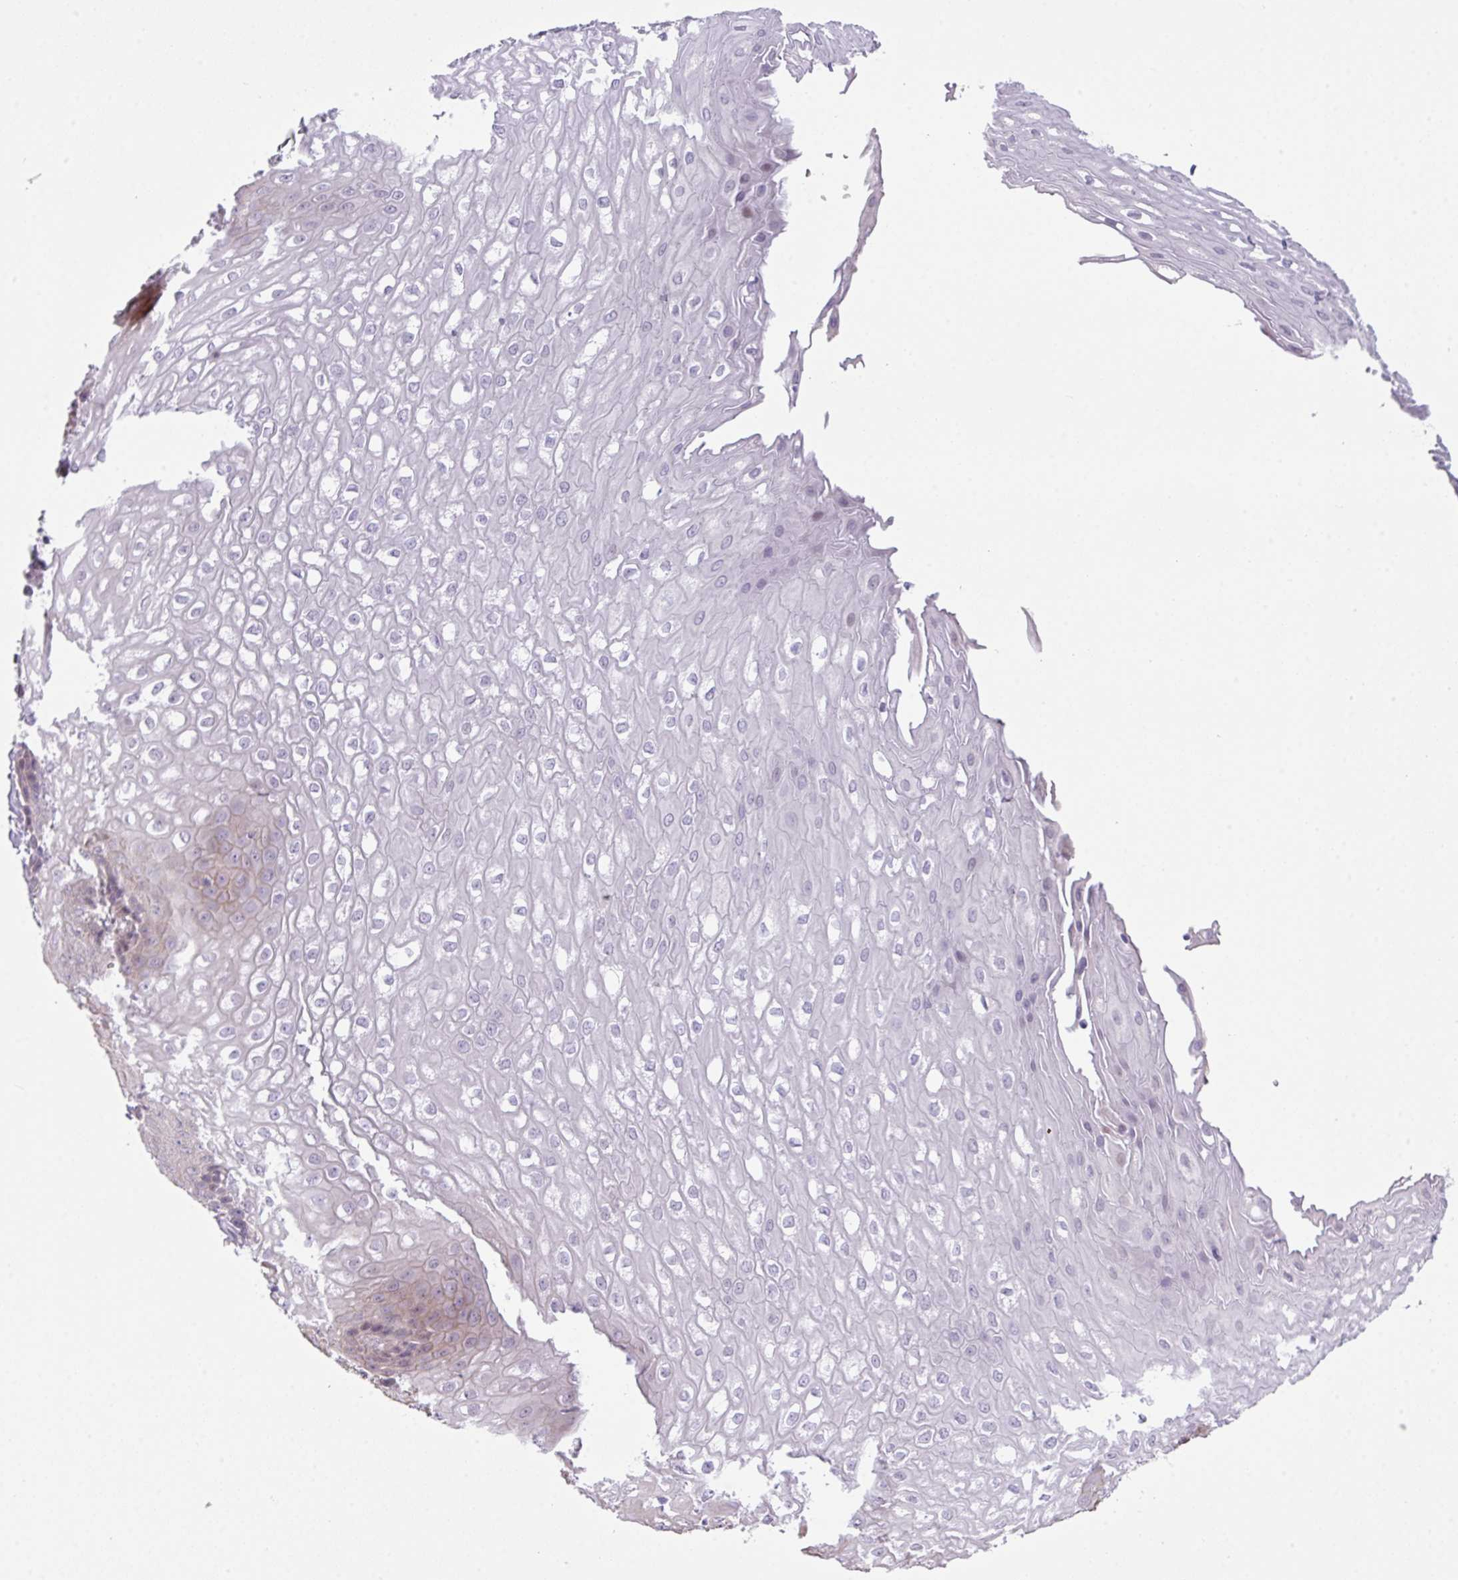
{"staining": {"intensity": "weak", "quantity": "<25%", "location": "nuclear"}, "tissue": "esophagus", "cell_type": "Squamous epithelial cells", "image_type": "normal", "snomed": [{"axis": "morphology", "description": "Normal tissue, NOS"}, {"axis": "topography", "description": "Esophagus"}], "caption": "The IHC micrograph has no significant expression in squamous epithelial cells of esophagus. (IHC, brightfield microscopy, high magnification).", "gene": "ANKRD13B", "patient": {"sex": "male", "age": 67}}